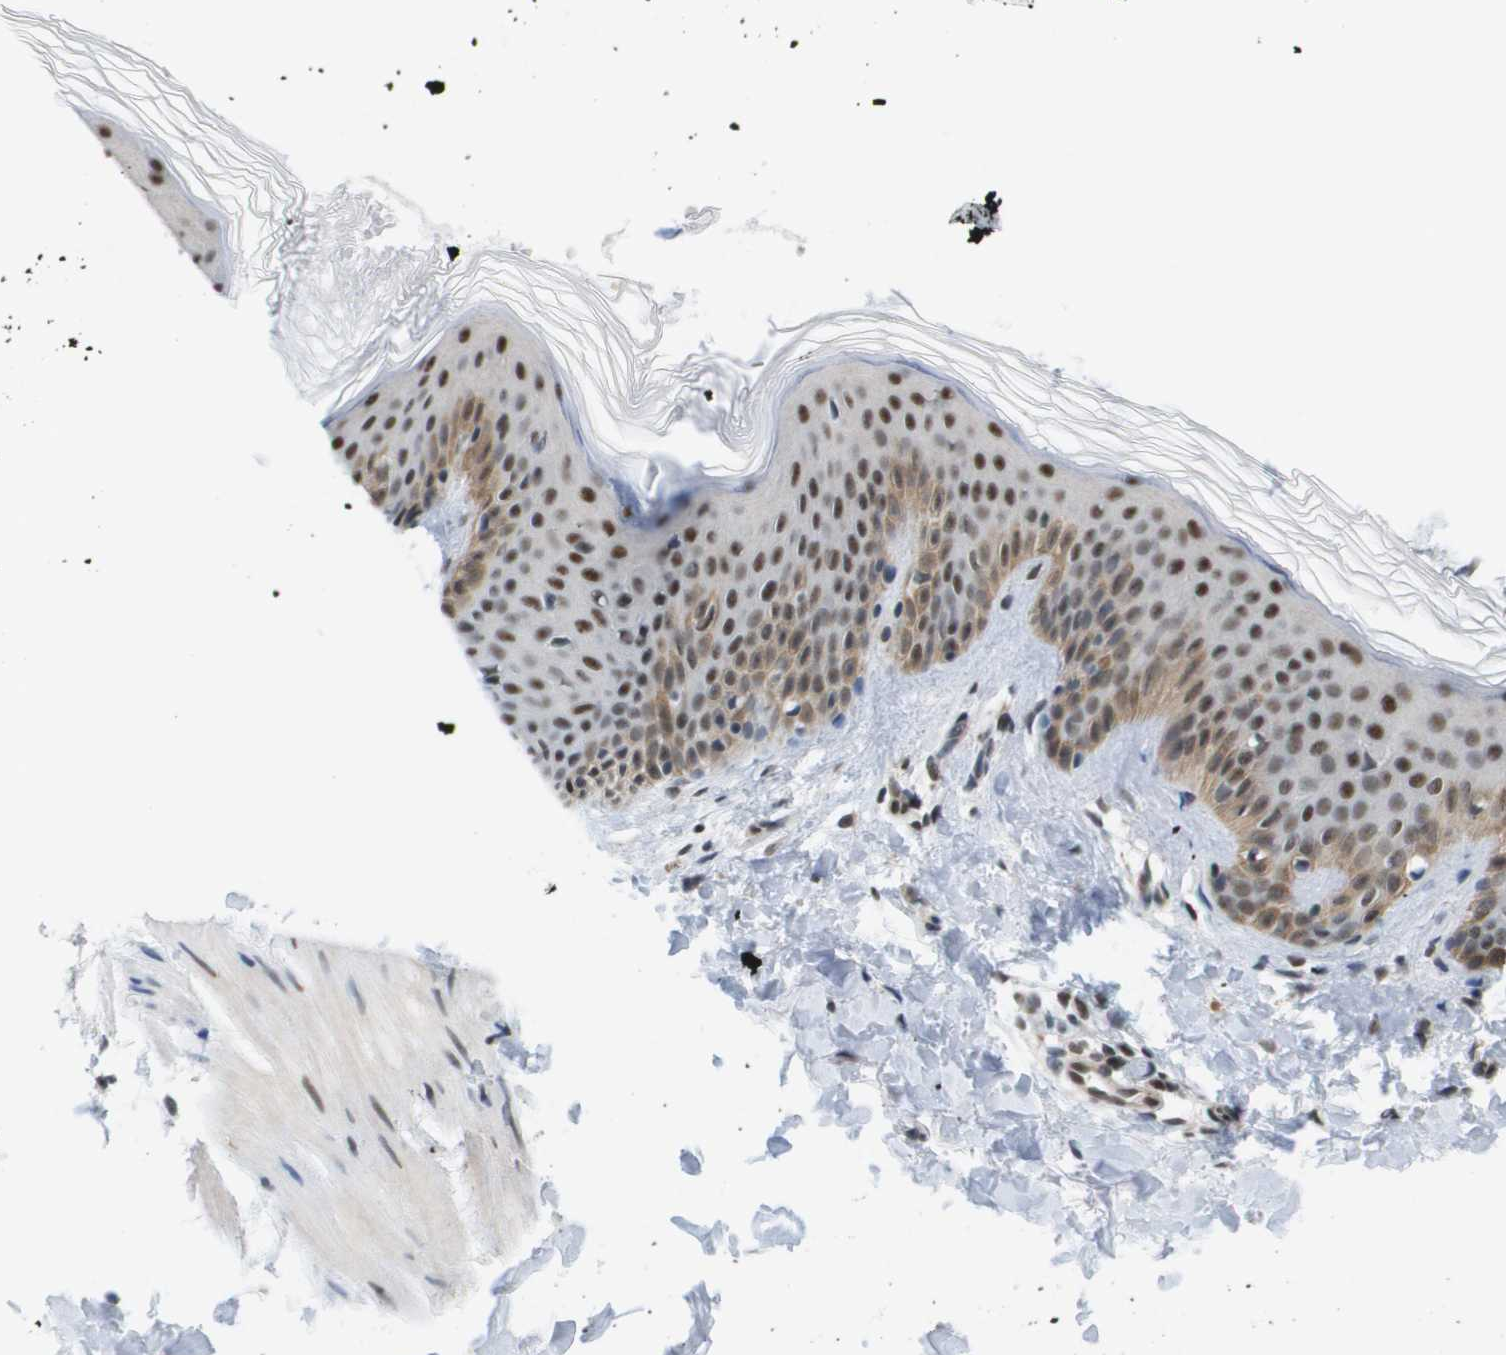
{"staining": {"intensity": "moderate", "quantity": "<25%", "location": "nuclear"}, "tissue": "skin", "cell_type": "Fibroblasts", "image_type": "normal", "snomed": [{"axis": "morphology", "description": "Normal tissue, NOS"}, {"axis": "topography", "description": "Skin"}], "caption": "Immunohistochemistry image of normal human skin stained for a protein (brown), which demonstrates low levels of moderate nuclear staining in about <25% of fibroblasts.", "gene": "ISY1", "patient": {"sex": "male", "age": 40}}